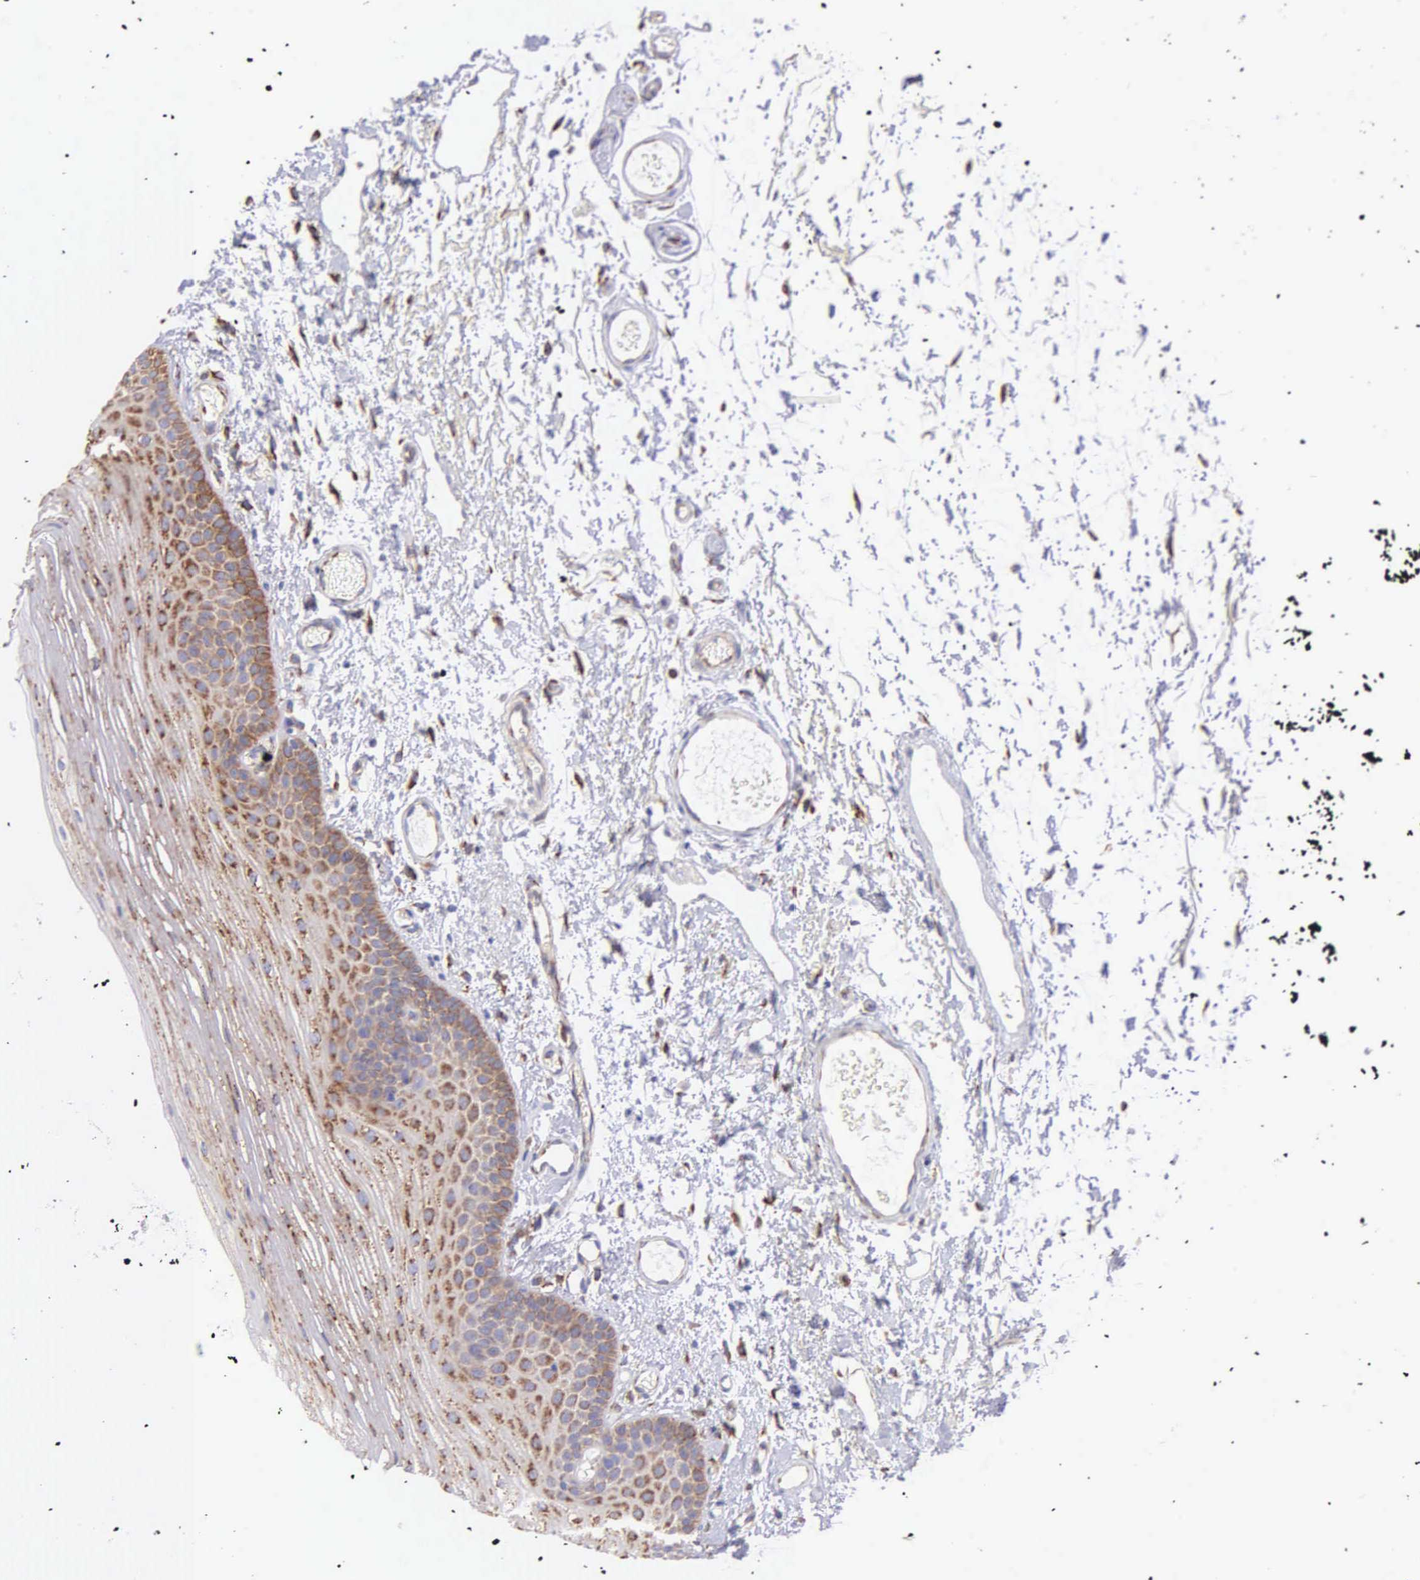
{"staining": {"intensity": "weak", "quantity": "25%-75%", "location": "cytoplasmic/membranous"}, "tissue": "oral mucosa", "cell_type": "Squamous epithelial cells", "image_type": "normal", "snomed": [{"axis": "morphology", "description": "Normal tissue, NOS"}, {"axis": "topography", "description": "Oral tissue"}], "caption": "The histopathology image demonstrates immunohistochemical staining of normal oral mucosa. There is weak cytoplasmic/membranous positivity is appreciated in about 25%-75% of squamous epithelial cells.", "gene": "CKAP4", "patient": {"sex": "male", "age": 52}}